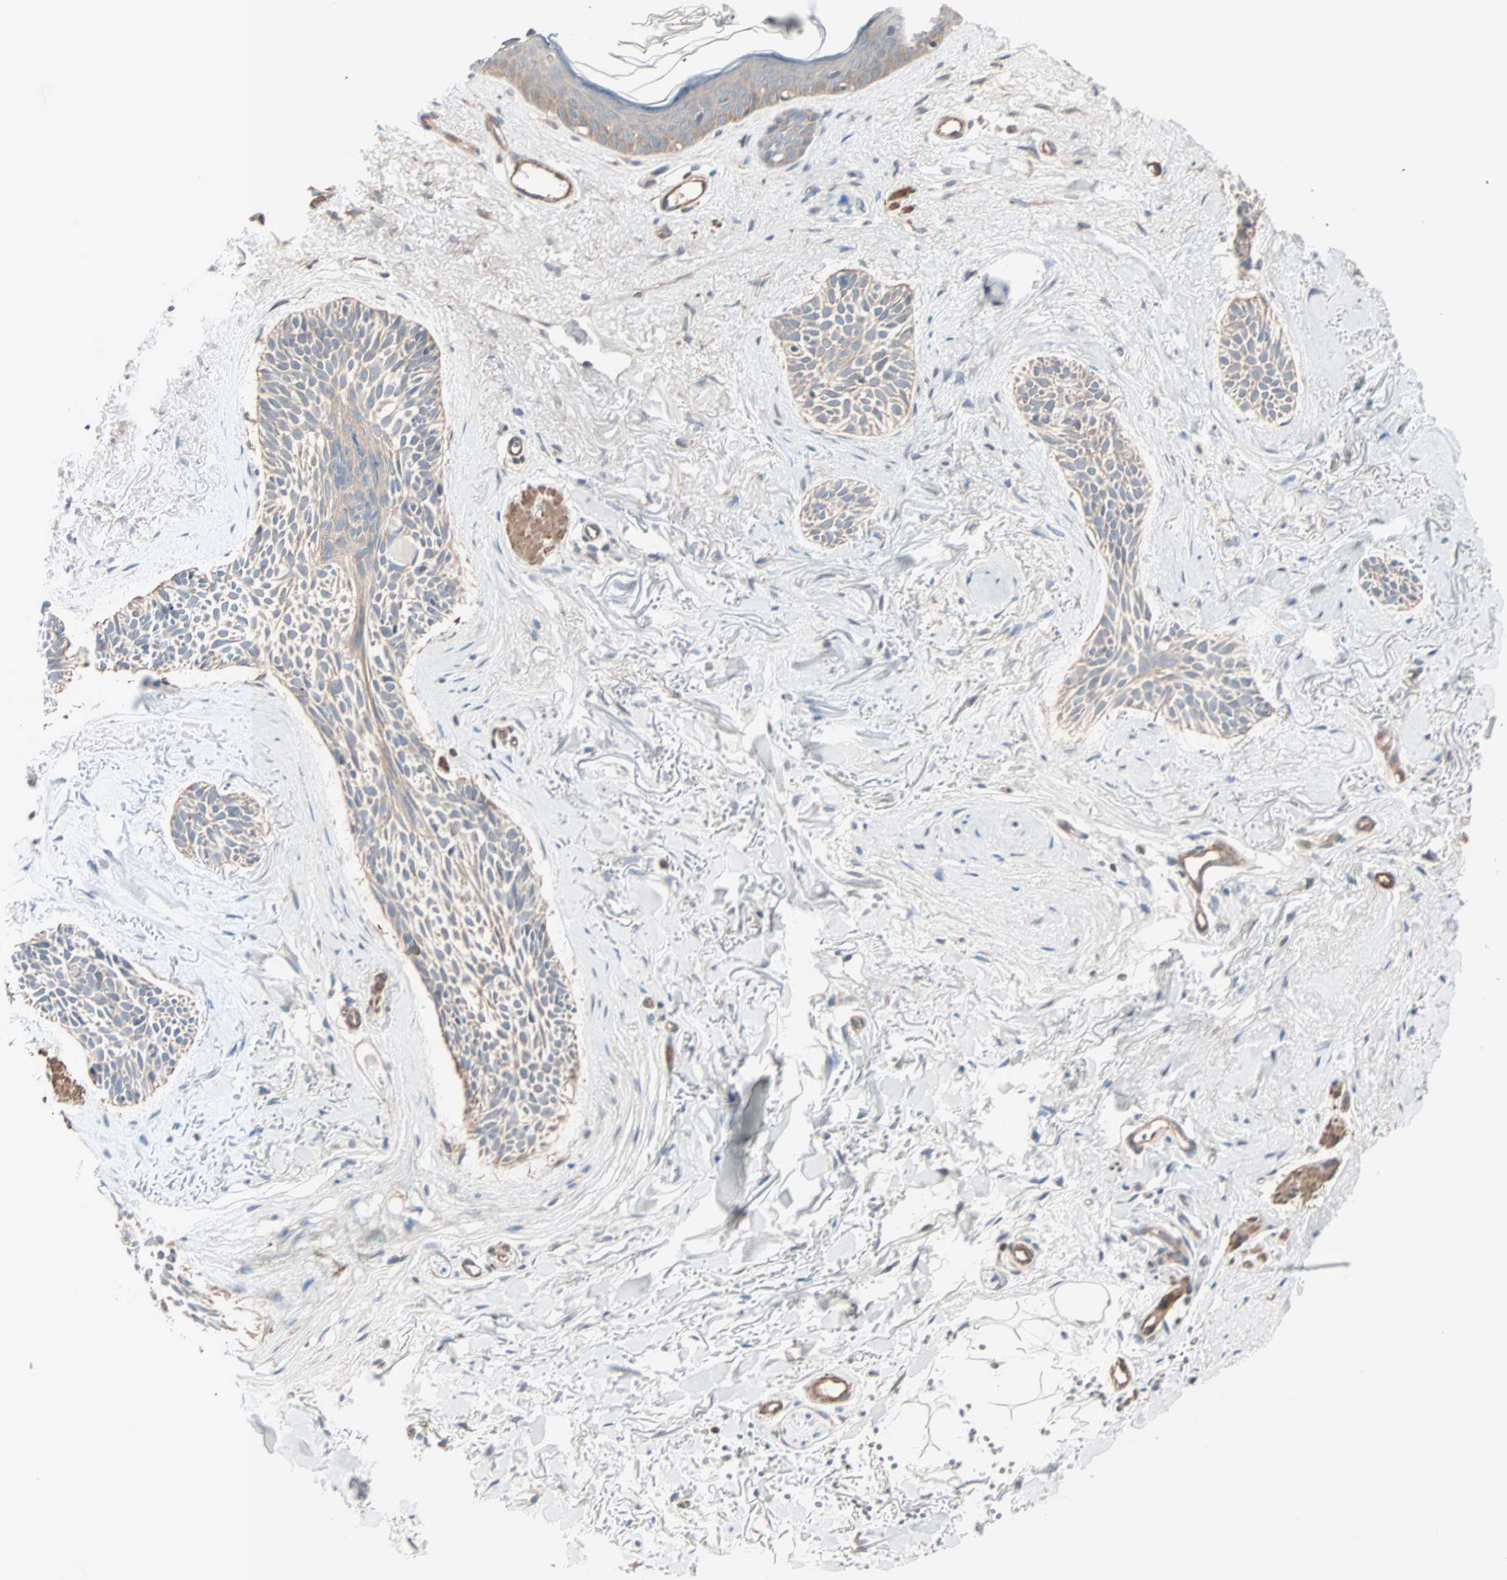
{"staining": {"intensity": "weak", "quantity": ">75%", "location": "cytoplasmic/membranous"}, "tissue": "skin cancer", "cell_type": "Tumor cells", "image_type": "cancer", "snomed": [{"axis": "morphology", "description": "Normal tissue, NOS"}, {"axis": "morphology", "description": "Basal cell carcinoma"}, {"axis": "topography", "description": "Skin"}], "caption": "Skin basal cell carcinoma stained for a protein displays weak cytoplasmic/membranous positivity in tumor cells. Nuclei are stained in blue.", "gene": "ALG5", "patient": {"sex": "female", "age": 84}}